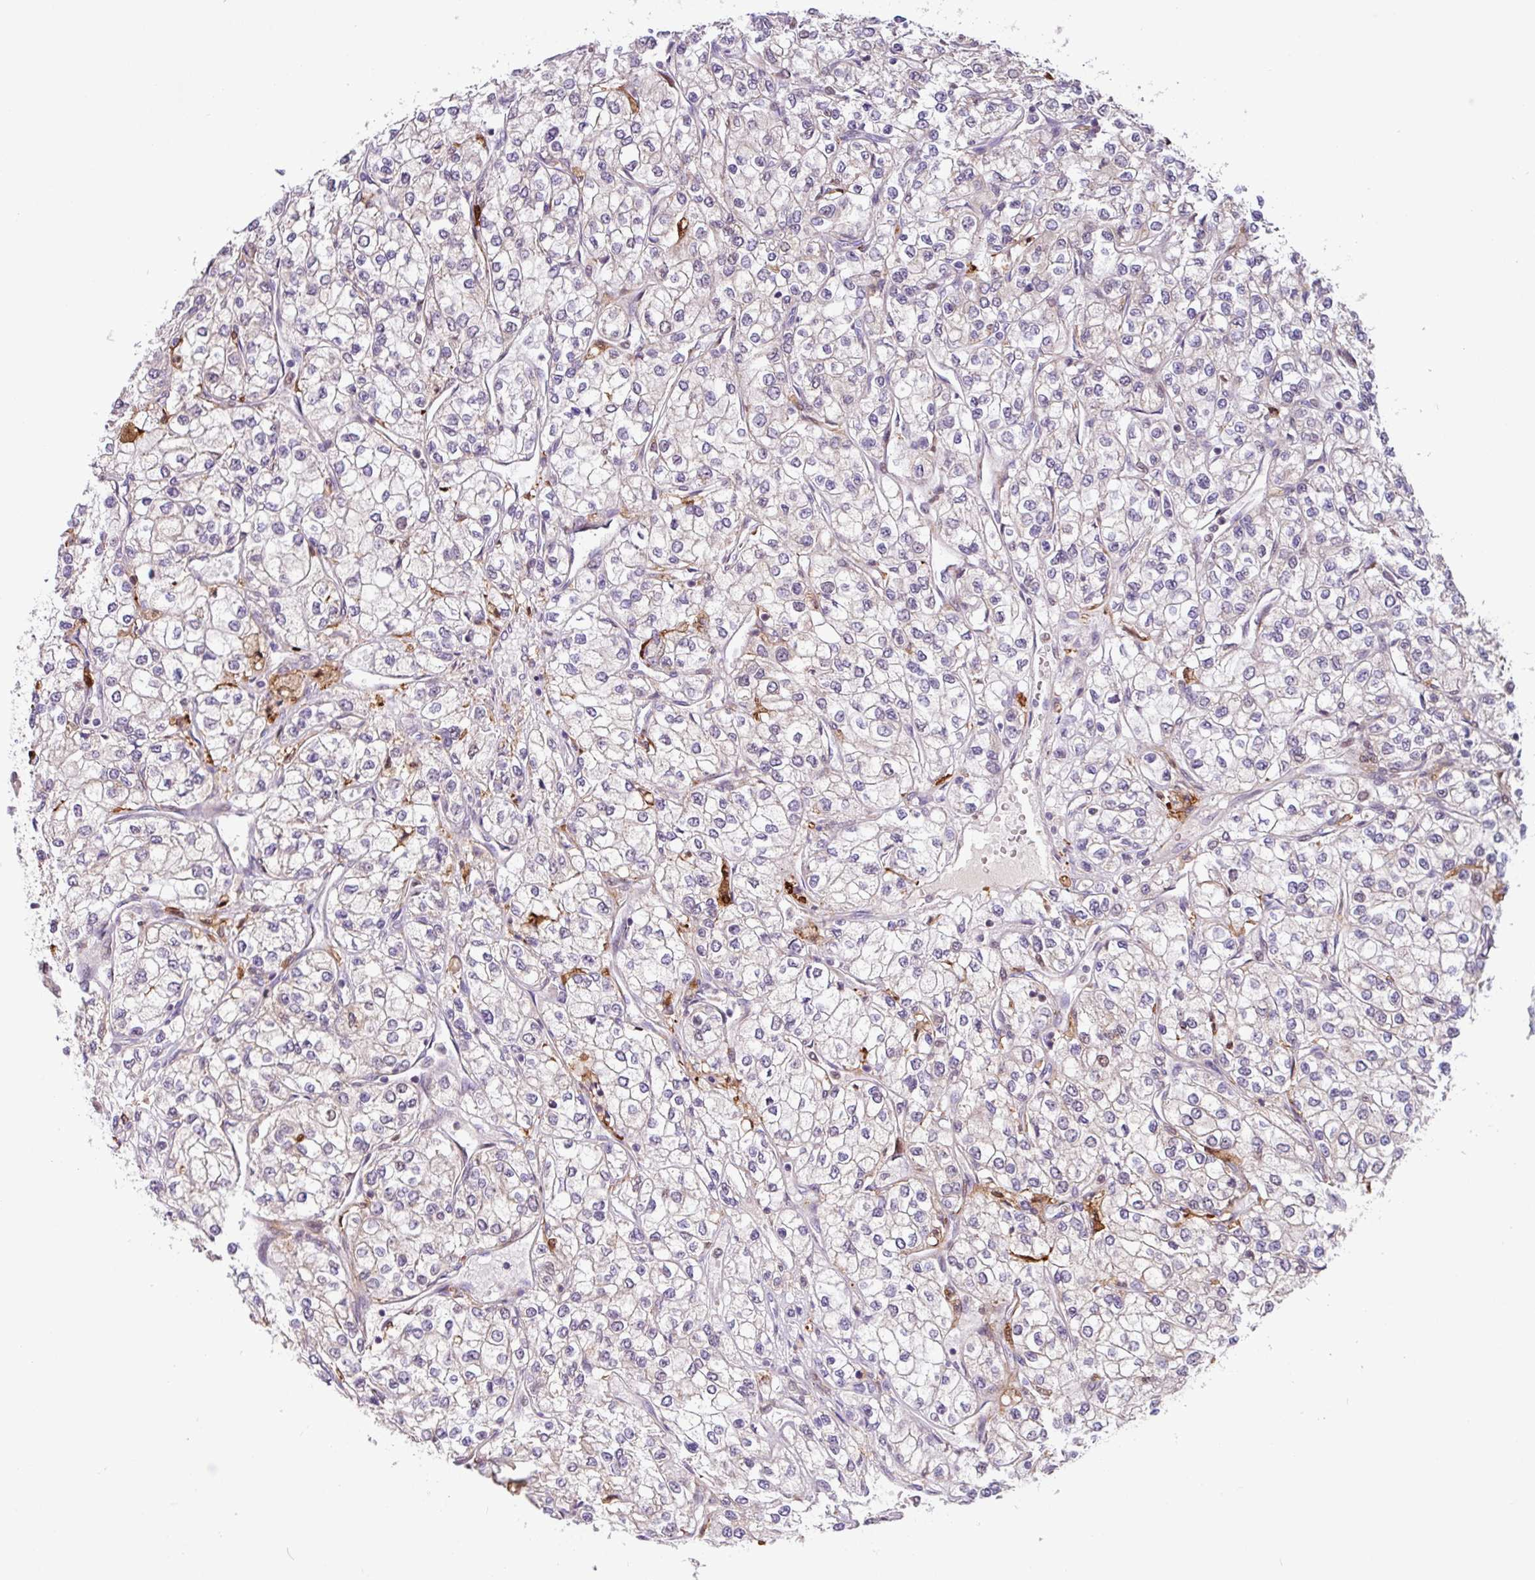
{"staining": {"intensity": "negative", "quantity": "none", "location": "none"}, "tissue": "renal cancer", "cell_type": "Tumor cells", "image_type": "cancer", "snomed": [{"axis": "morphology", "description": "Adenocarcinoma, NOS"}, {"axis": "topography", "description": "Kidney"}], "caption": "This is a photomicrograph of immunohistochemistry staining of renal adenocarcinoma, which shows no expression in tumor cells. The staining is performed using DAB (3,3'-diaminobenzidine) brown chromogen with nuclei counter-stained in using hematoxylin.", "gene": "BRD3", "patient": {"sex": "male", "age": 80}}